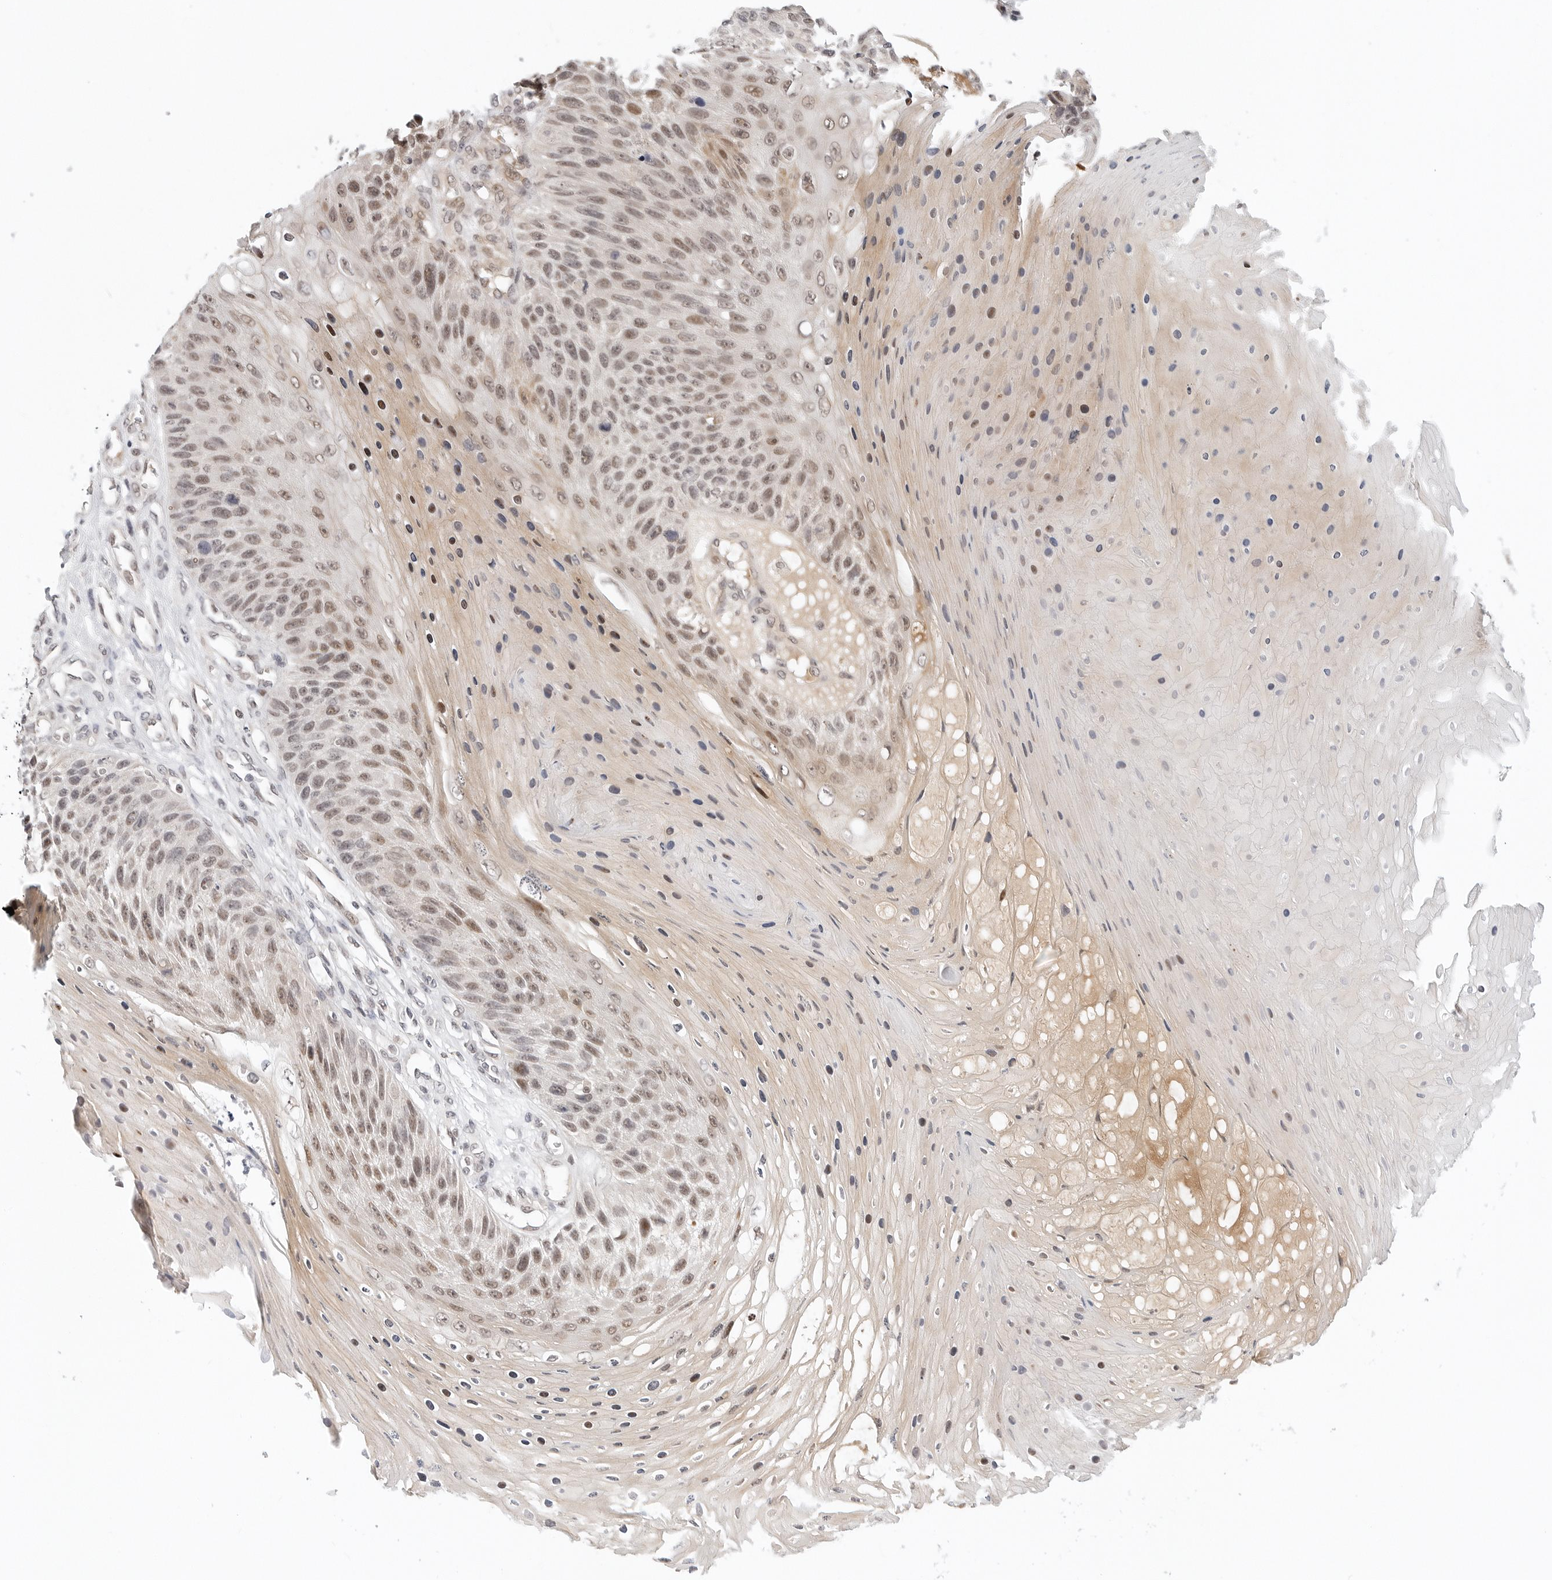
{"staining": {"intensity": "moderate", "quantity": "25%-75%", "location": "cytoplasmic/membranous,nuclear"}, "tissue": "skin cancer", "cell_type": "Tumor cells", "image_type": "cancer", "snomed": [{"axis": "morphology", "description": "Squamous cell carcinoma, NOS"}, {"axis": "topography", "description": "Skin"}], "caption": "Protein expression analysis of human skin cancer (squamous cell carcinoma) reveals moderate cytoplasmic/membranous and nuclear staining in approximately 25%-75% of tumor cells.", "gene": "TSEN2", "patient": {"sex": "female", "age": 88}}